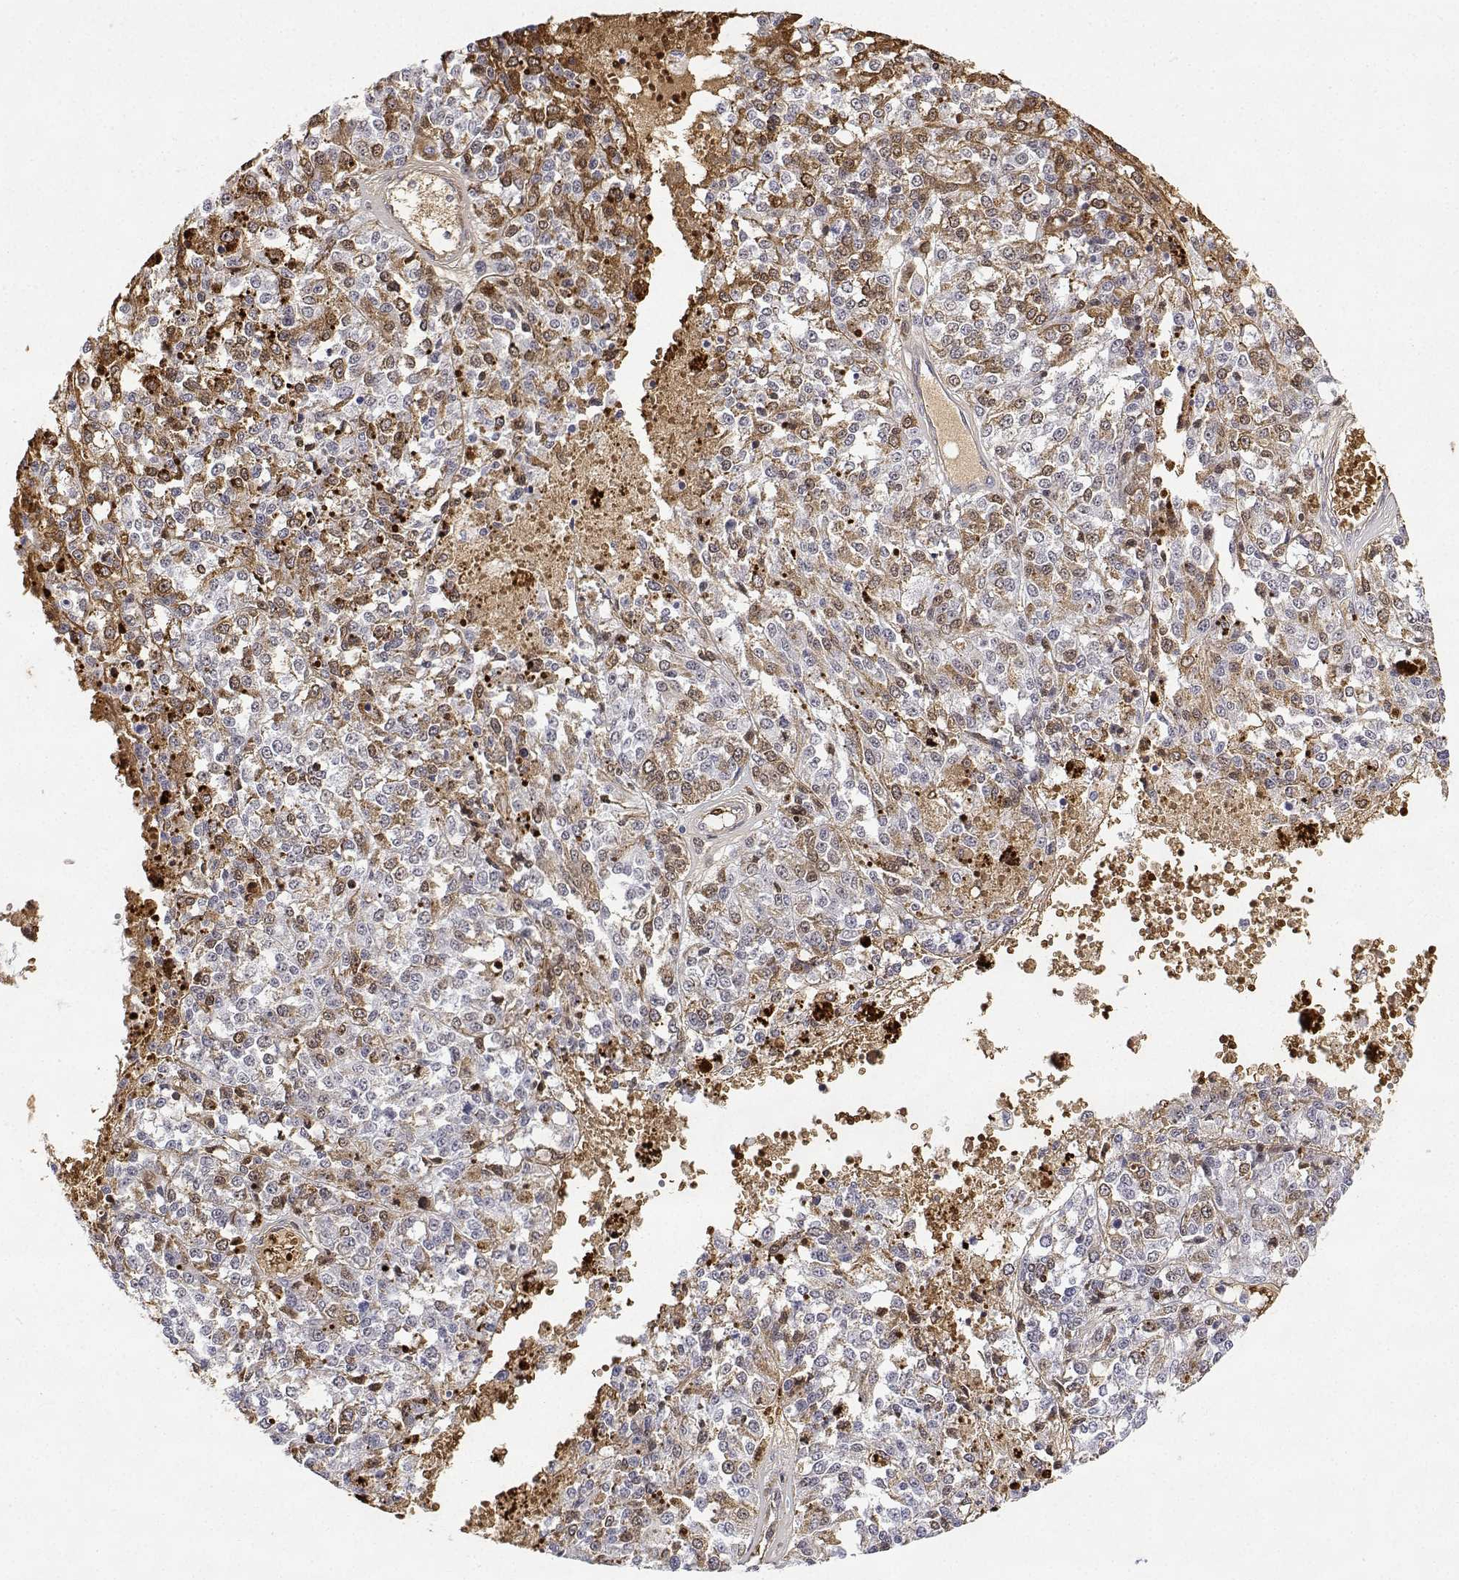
{"staining": {"intensity": "moderate", "quantity": "25%-75%", "location": "nuclear"}, "tissue": "melanoma", "cell_type": "Tumor cells", "image_type": "cancer", "snomed": [{"axis": "morphology", "description": "Malignant melanoma, Metastatic site"}, {"axis": "topography", "description": "Lymph node"}], "caption": "About 25%-75% of tumor cells in human malignant melanoma (metastatic site) exhibit moderate nuclear protein expression as visualized by brown immunohistochemical staining.", "gene": "ADAR", "patient": {"sex": "female", "age": 64}}